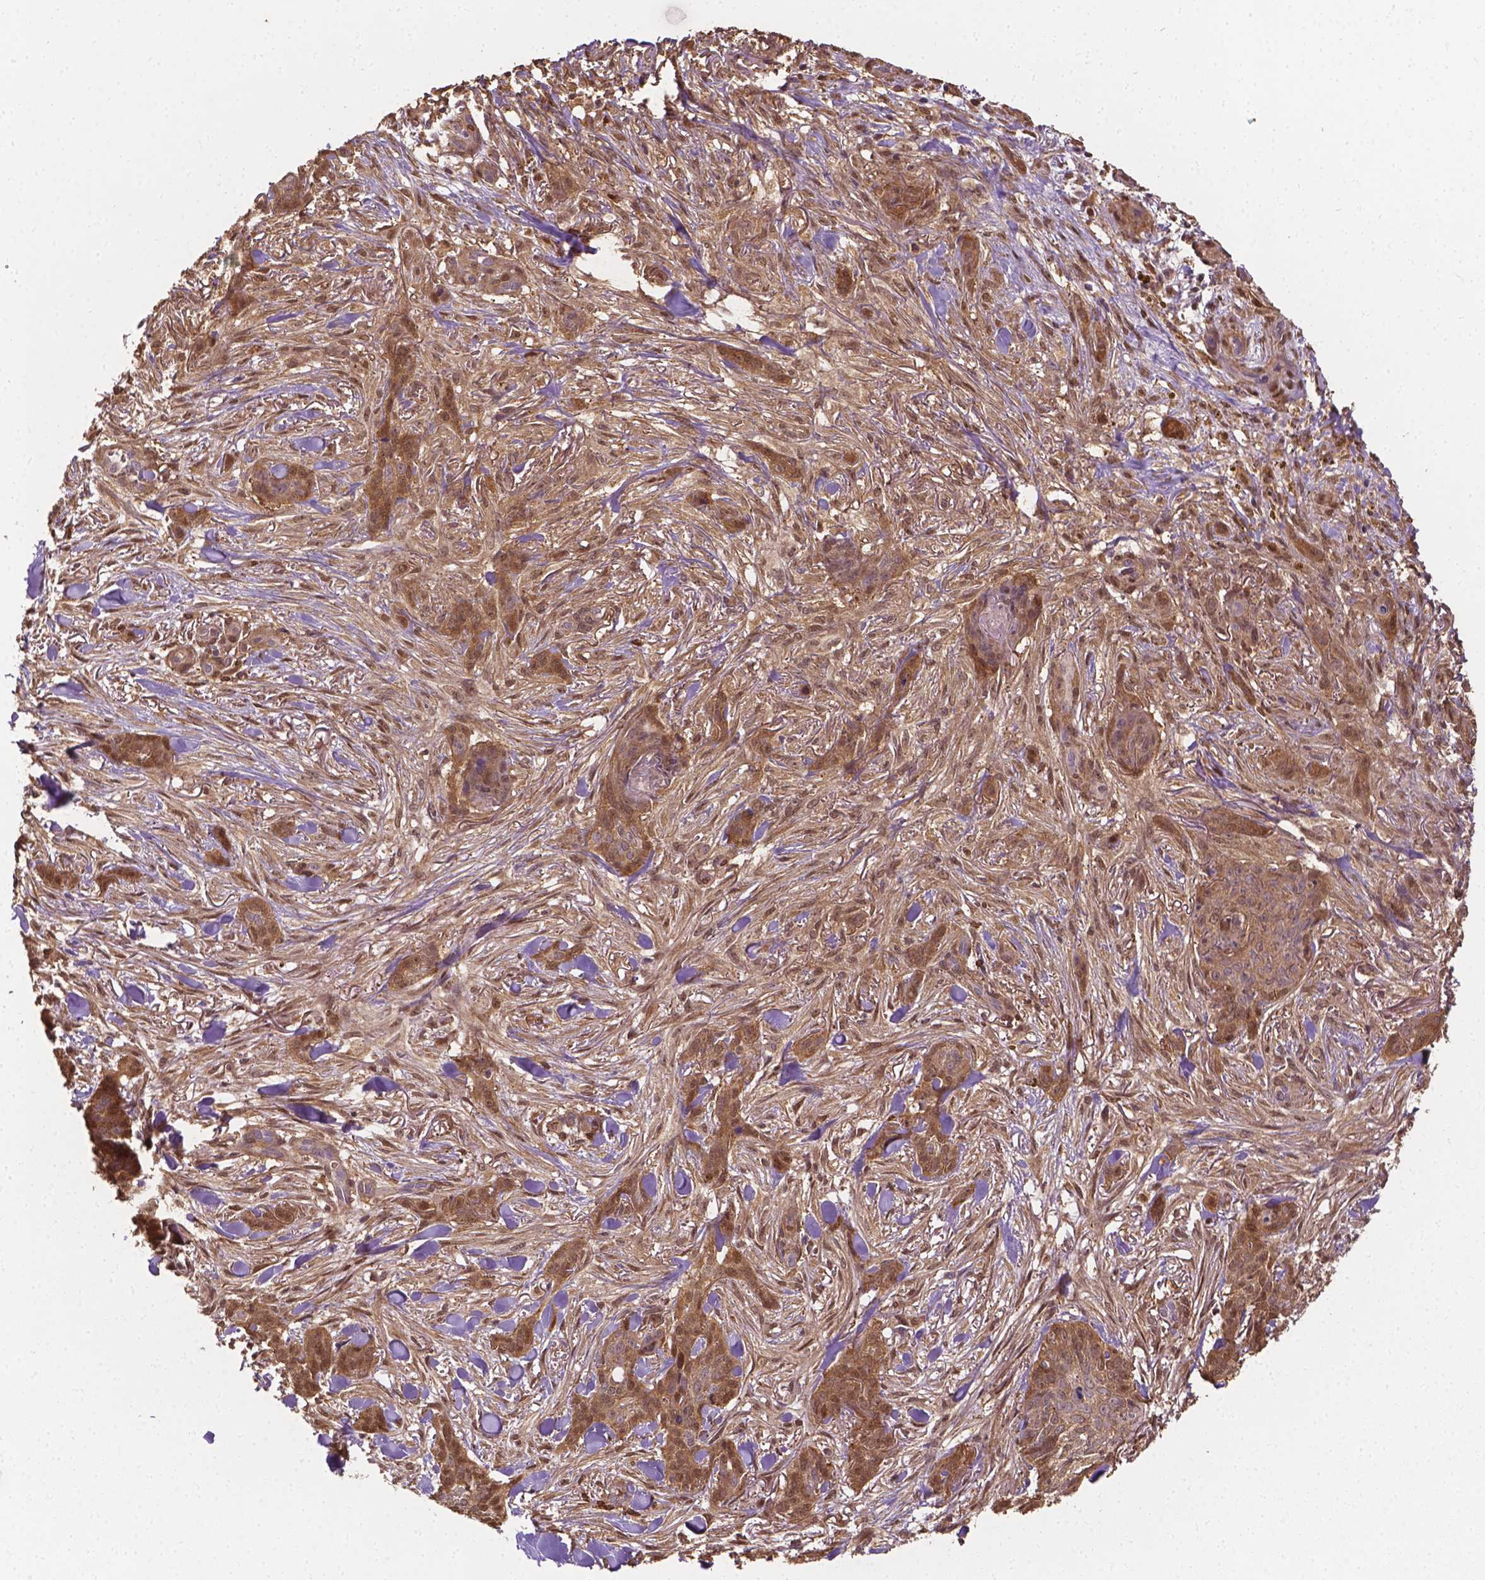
{"staining": {"intensity": "moderate", "quantity": ">75%", "location": "cytoplasmic/membranous,nuclear"}, "tissue": "skin cancer", "cell_type": "Tumor cells", "image_type": "cancer", "snomed": [{"axis": "morphology", "description": "Basal cell carcinoma"}, {"axis": "topography", "description": "Skin"}], "caption": "Tumor cells exhibit medium levels of moderate cytoplasmic/membranous and nuclear expression in approximately >75% of cells in skin basal cell carcinoma.", "gene": "YAP1", "patient": {"sex": "female", "age": 61}}